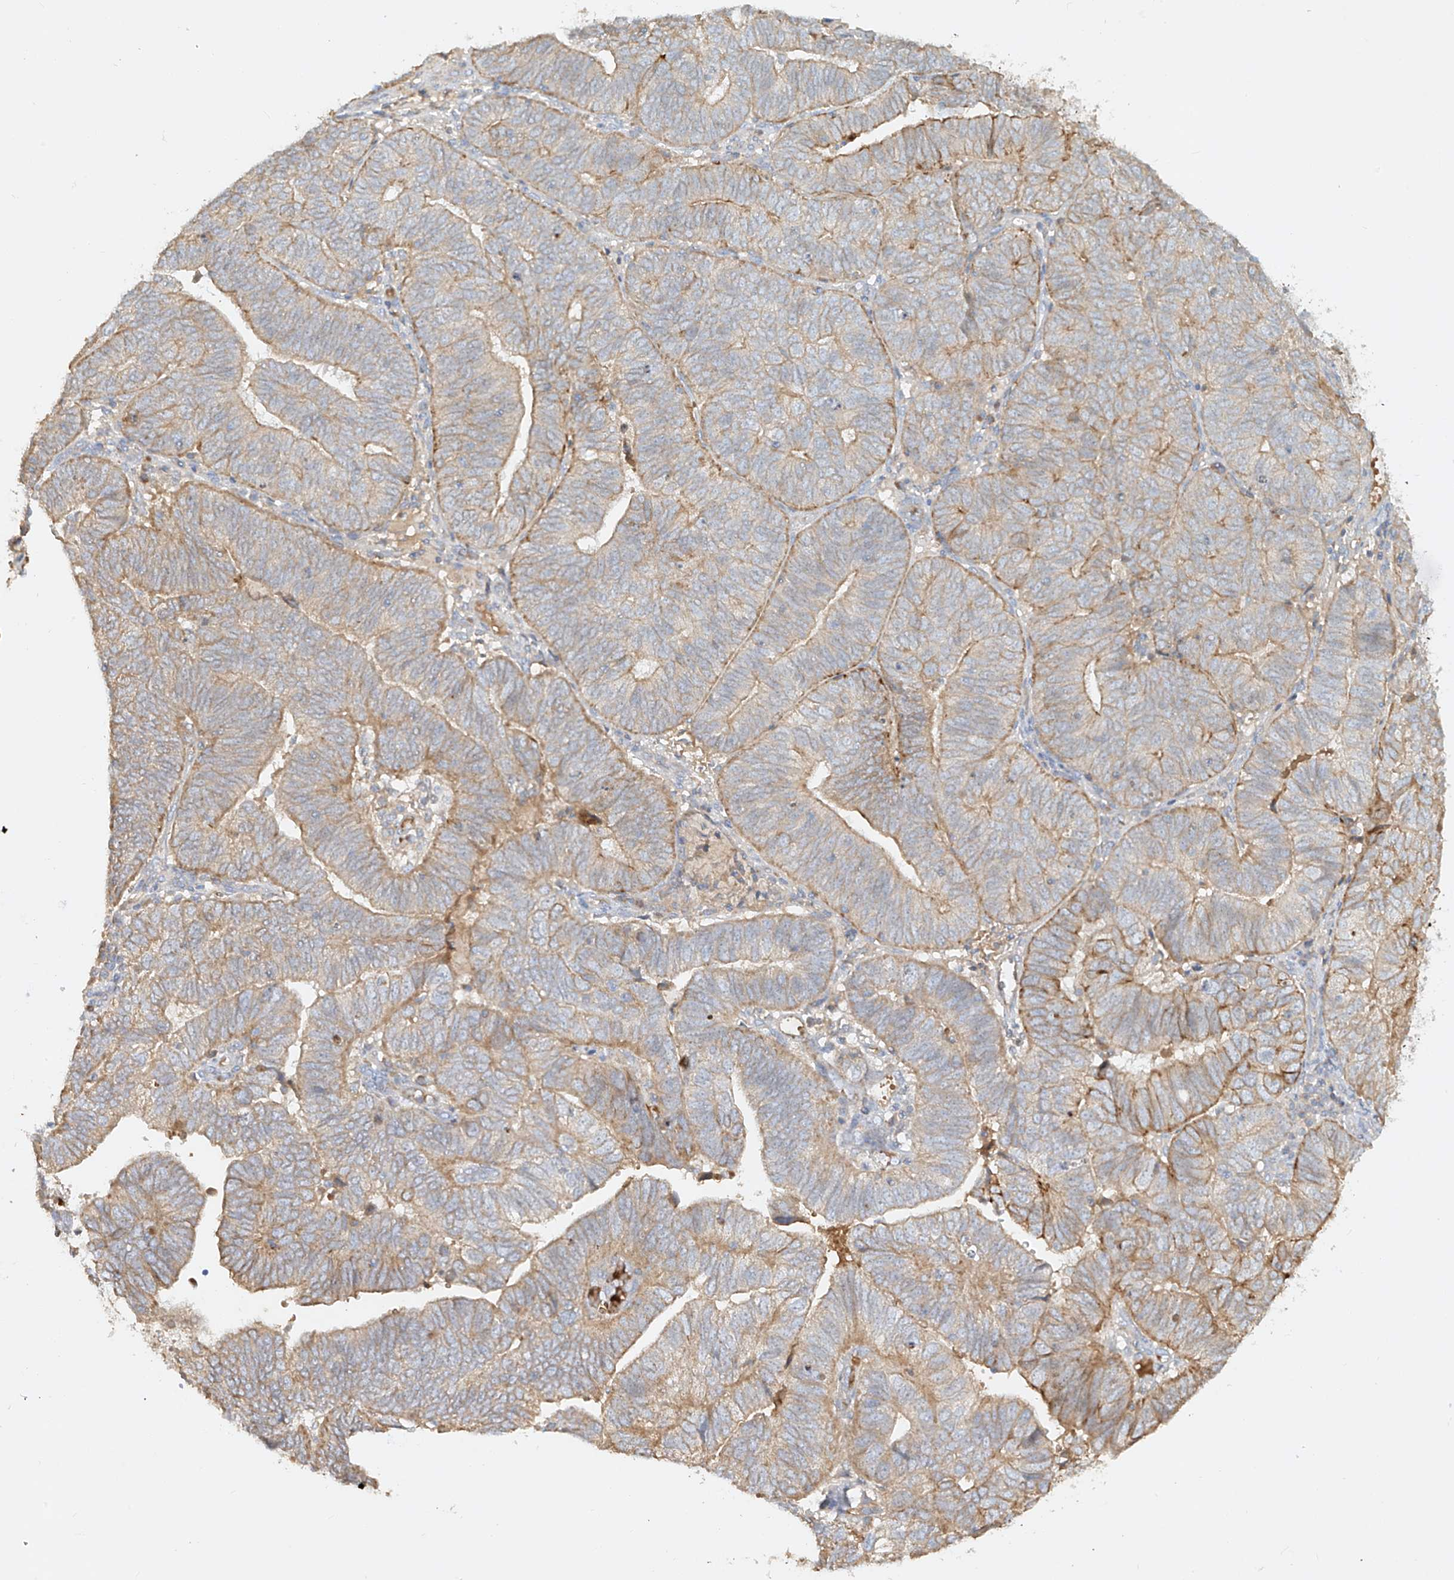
{"staining": {"intensity": "weak", "quantity": "25%-75%", "location": "cytoplasmic/membranous"}, "tissue": "endometrial cancer", "cell_type": "Tumor cells", "image_type": "cancer", "snomed": [{"axis": "morphology", "description": "Adenocarcinoma, NOS"}, {"axis": "topography", "description": "Uterus"}], "caption": "IHC (DAB (3,3'-diaminobenzidine)) staining of human adenocarcinoma (endometrial) displays weak cytoplasmic/membranous protein staining in approximately 25%-75% of tumor cells.", "gene": "KPNA7", "patient": {"sex": "female", "age": 77}}